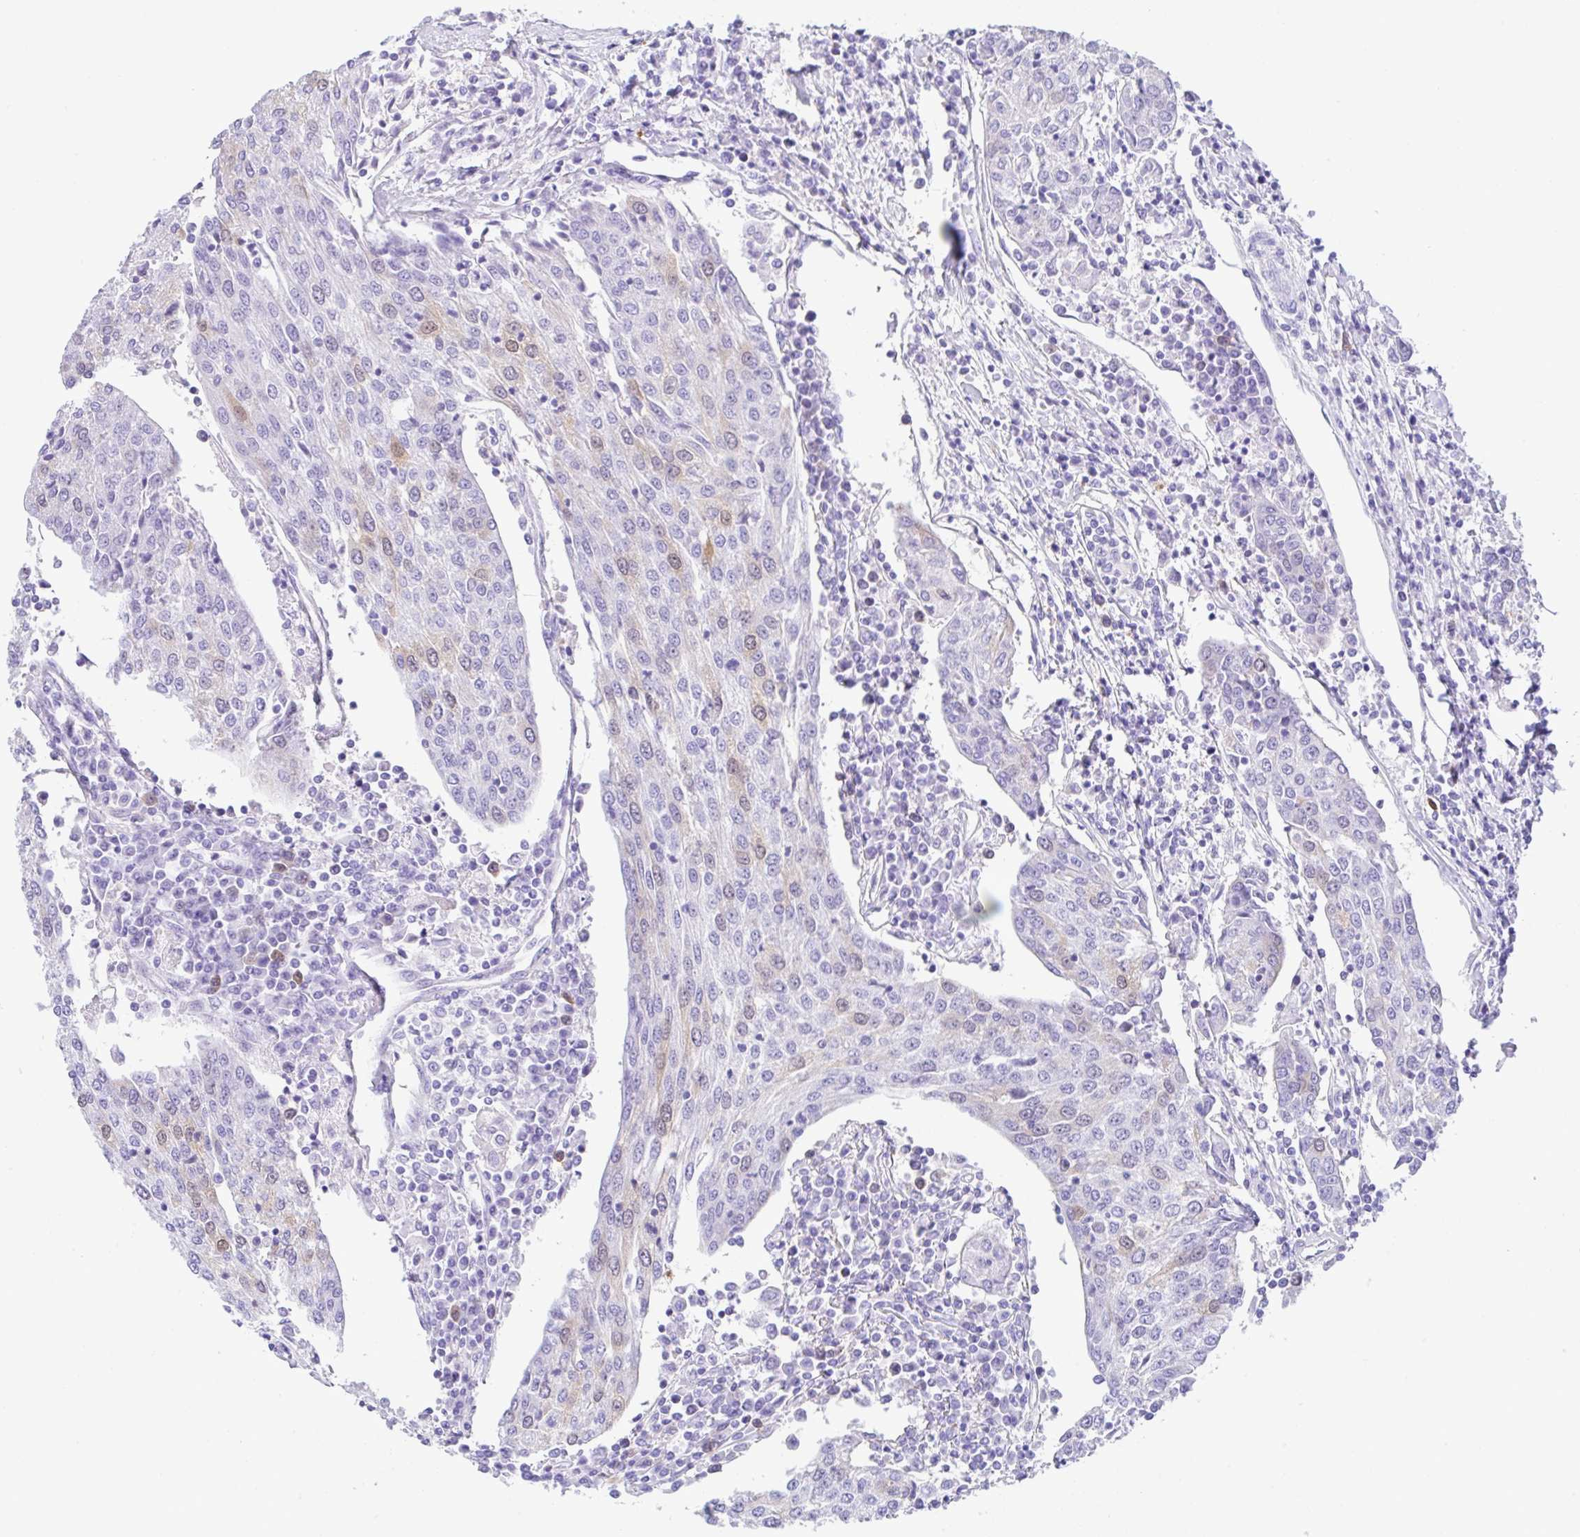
{"staining": {"intensity": "weak", "quantity": "<25%", "location": "nuclear"}, "tissue": "urothelial cancer", "cell_type": "Tumor cells", "image_type": "cancer", "snomed": [{"axis": "morphology", "description": "Urothelial carcinoma, High grade"}, {"axis": "topography", "description": "Urinary bladder"}], "caption": "IHC photomicrograph of neoplastic tissue: human urothelial carcinoma (high-grade) stained with DAB exhibits no significant protein staining in tumor cells.", "gene": "RRM2", "patient": {"sex": "female", "age": 85}}